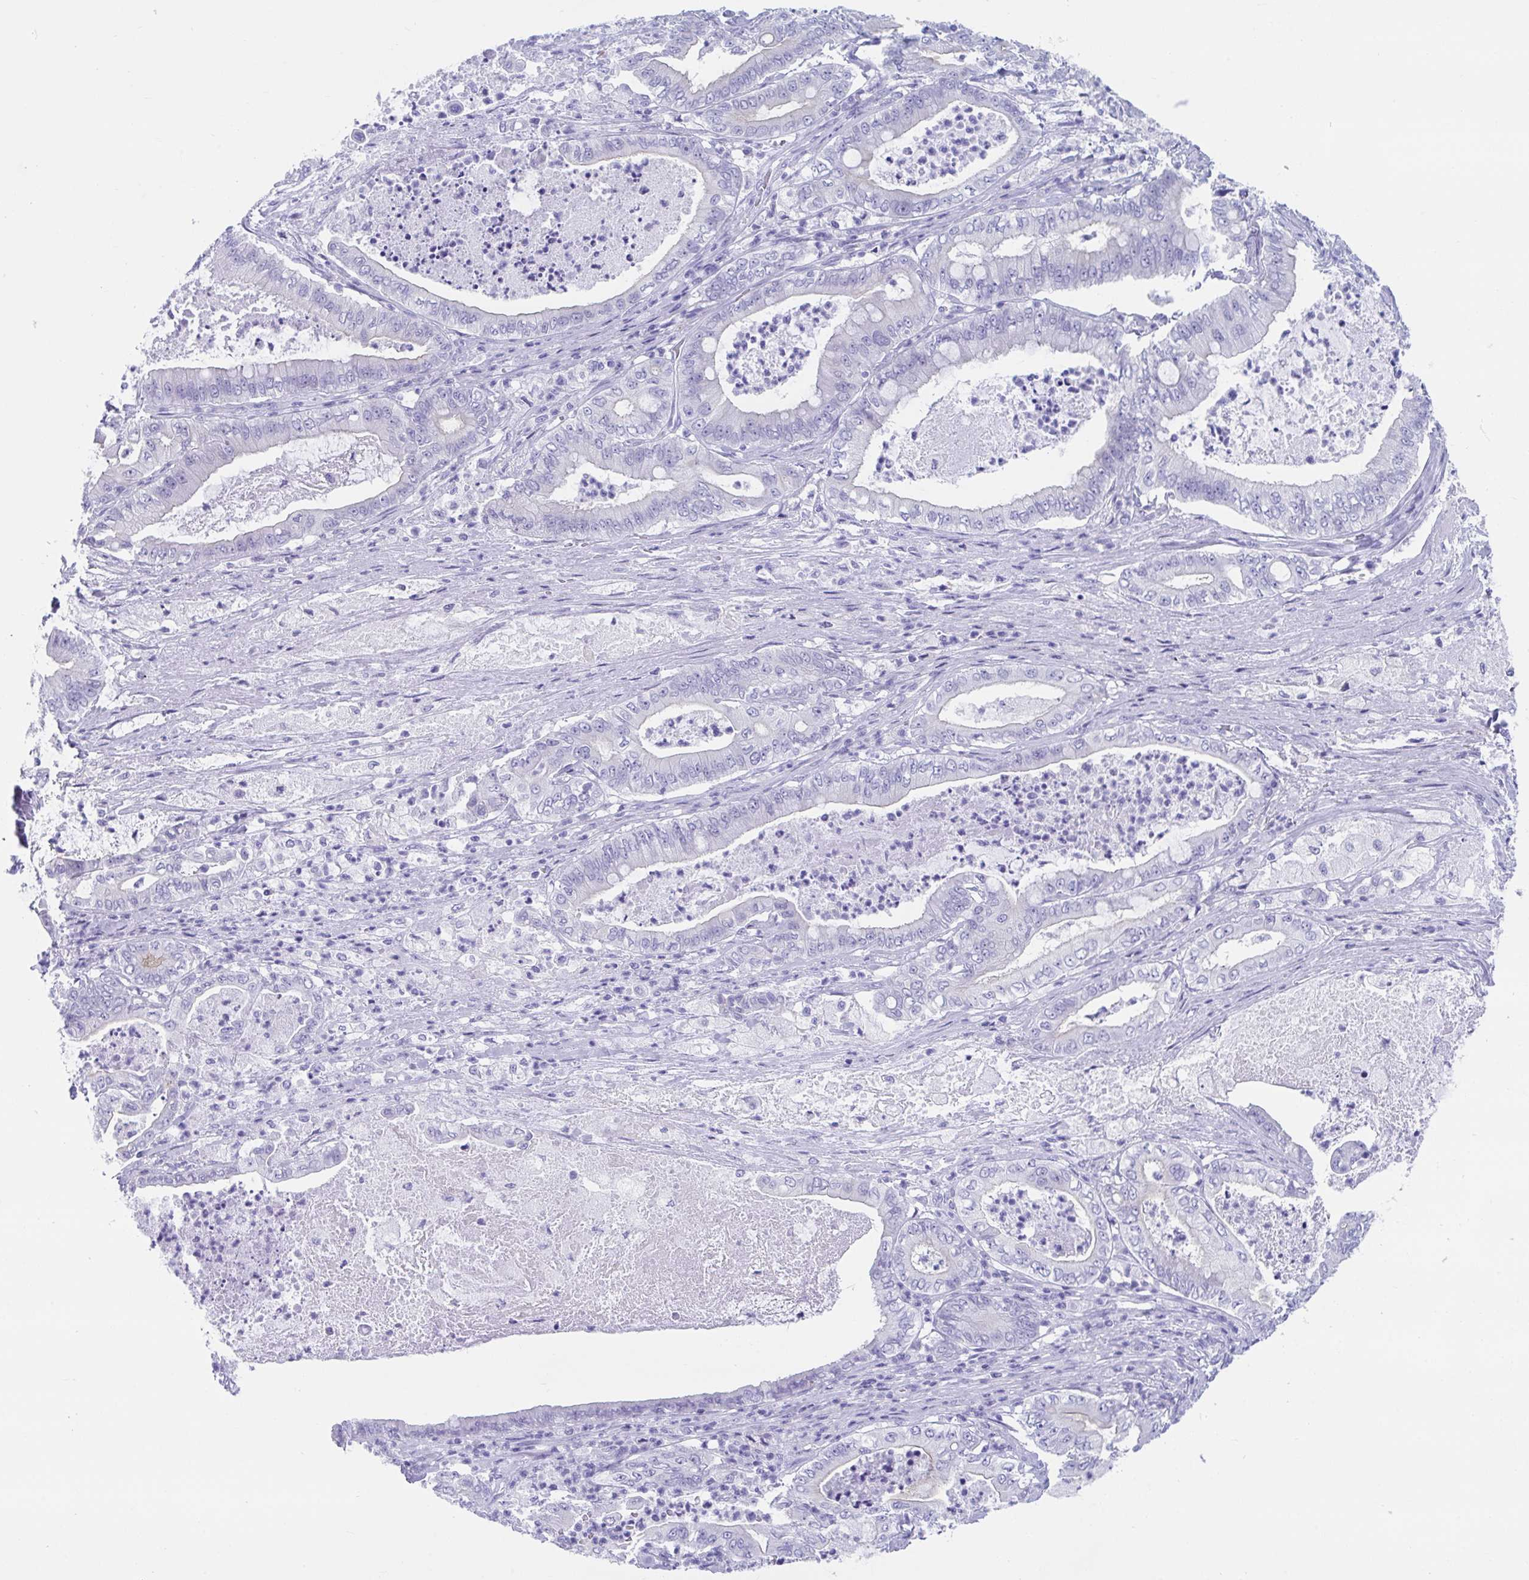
{"staining": {"intensity": "negative", "quantity": "none", "location": "none"}, "tissue": "pancreatic cancer", "cell_type": "Tumor cells", "image_type": "cancer", "snomed": [{"axis": "morphology", "description": "Adenocarcinoma, NOS"}, {"axis": "topography", "description": "Pancreas"}], "caption": "There is no significant staining in tumor cells of pancreatic adenocarcinoma.", "gene": "TTC30B", "patient": {"sex": "male", "age": 71}}